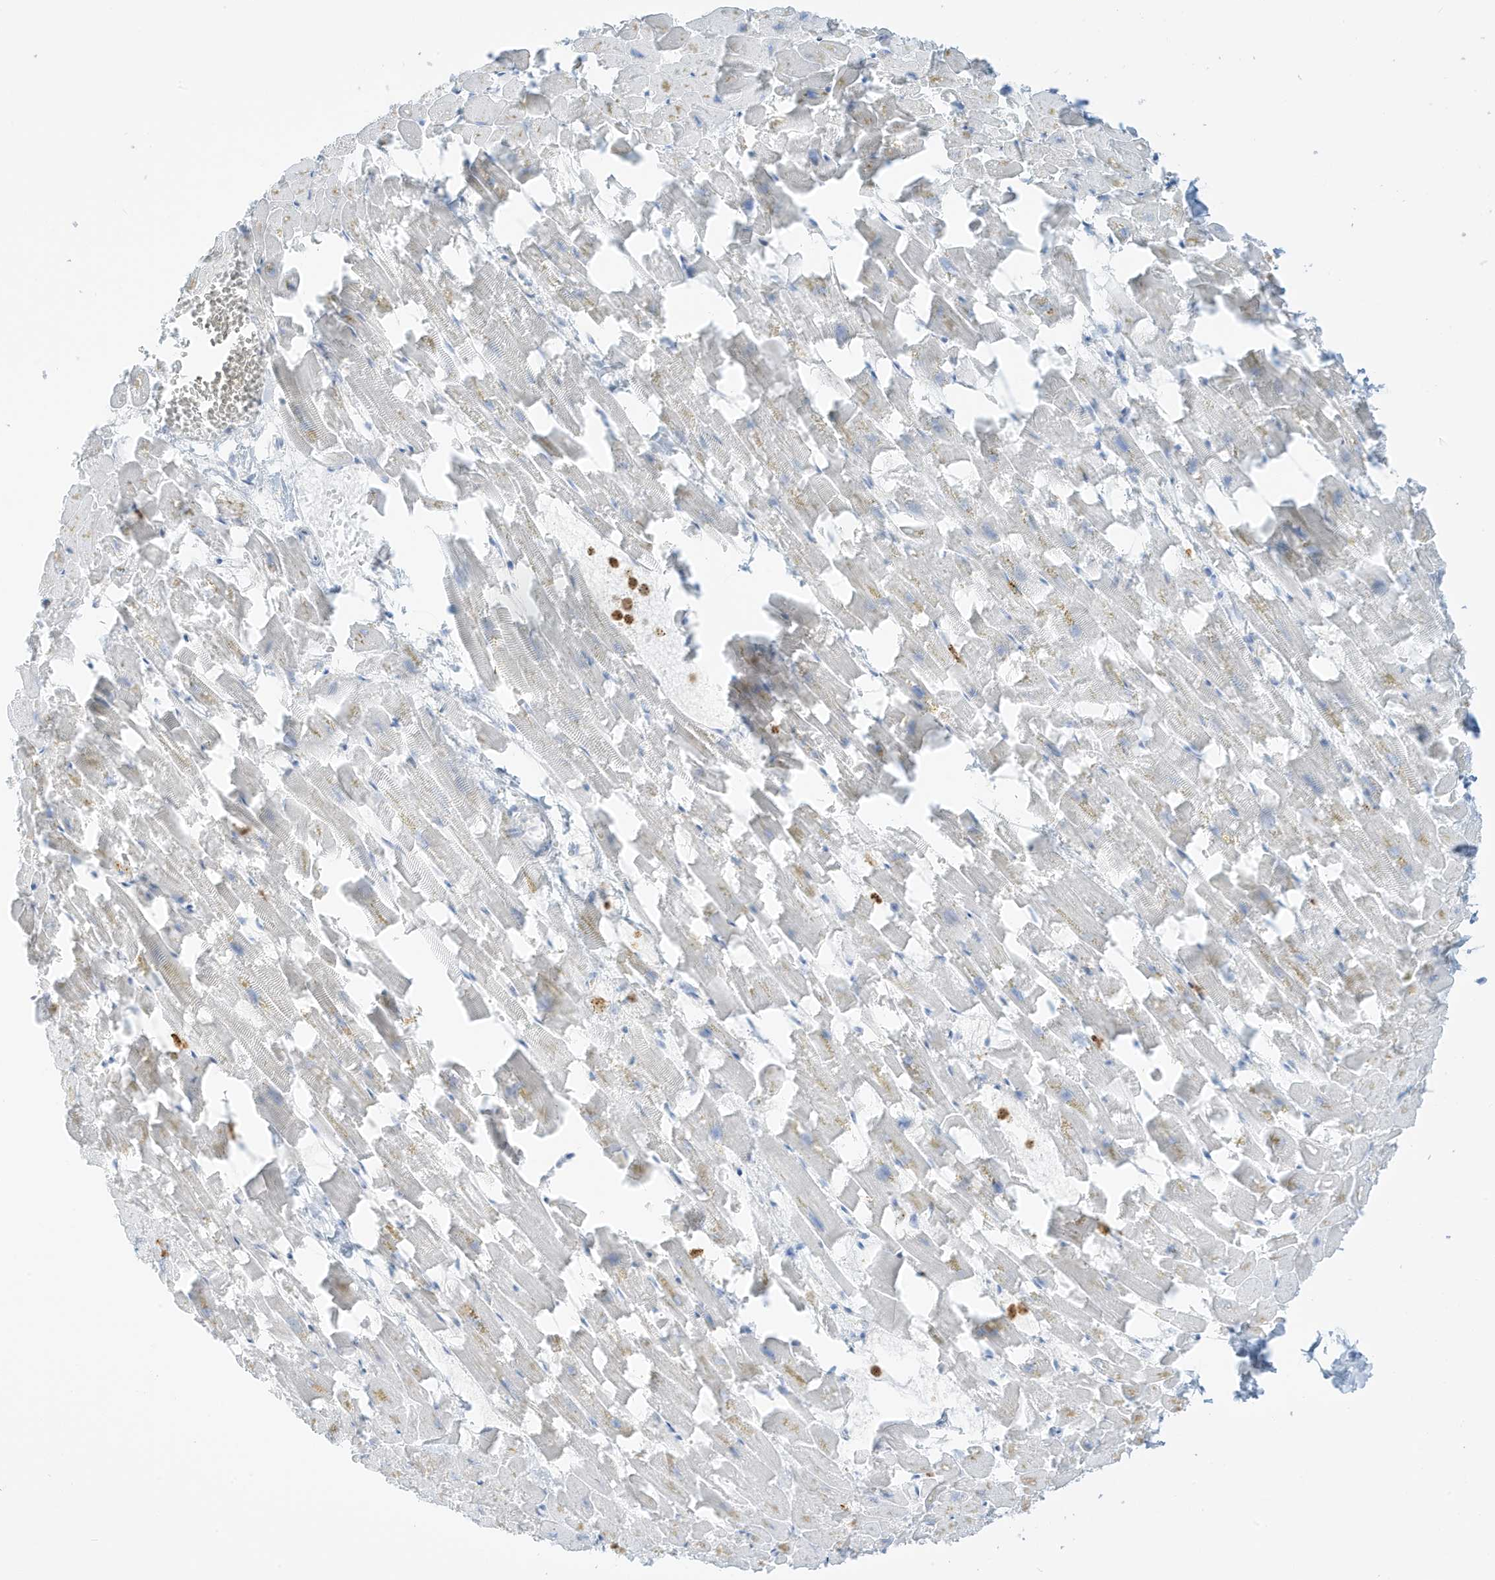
{"staining": {"intensity": "negative", "quantity": "none", "location": "none"}, "tissue": "heart muscle", "cell_type": "Cardiomyocytes", "image_type": "normal", "snomed": [{"axis": "morphology", "description": "Normal tissue, NOS"}, {"axis": "topography", "description": "Heart"}], "caption": "DAB immunohistochemical staining of normal human heart muscle exhibits no significant expression in cardiomyocytes. (Stains: DAB immunohistochemistry (IHC) with hematoxylin counter stain, Microscopy: brightfield microscopy at high magnification).", "gene": "GCA", "patient": {"sex": "female", "age": 64}}